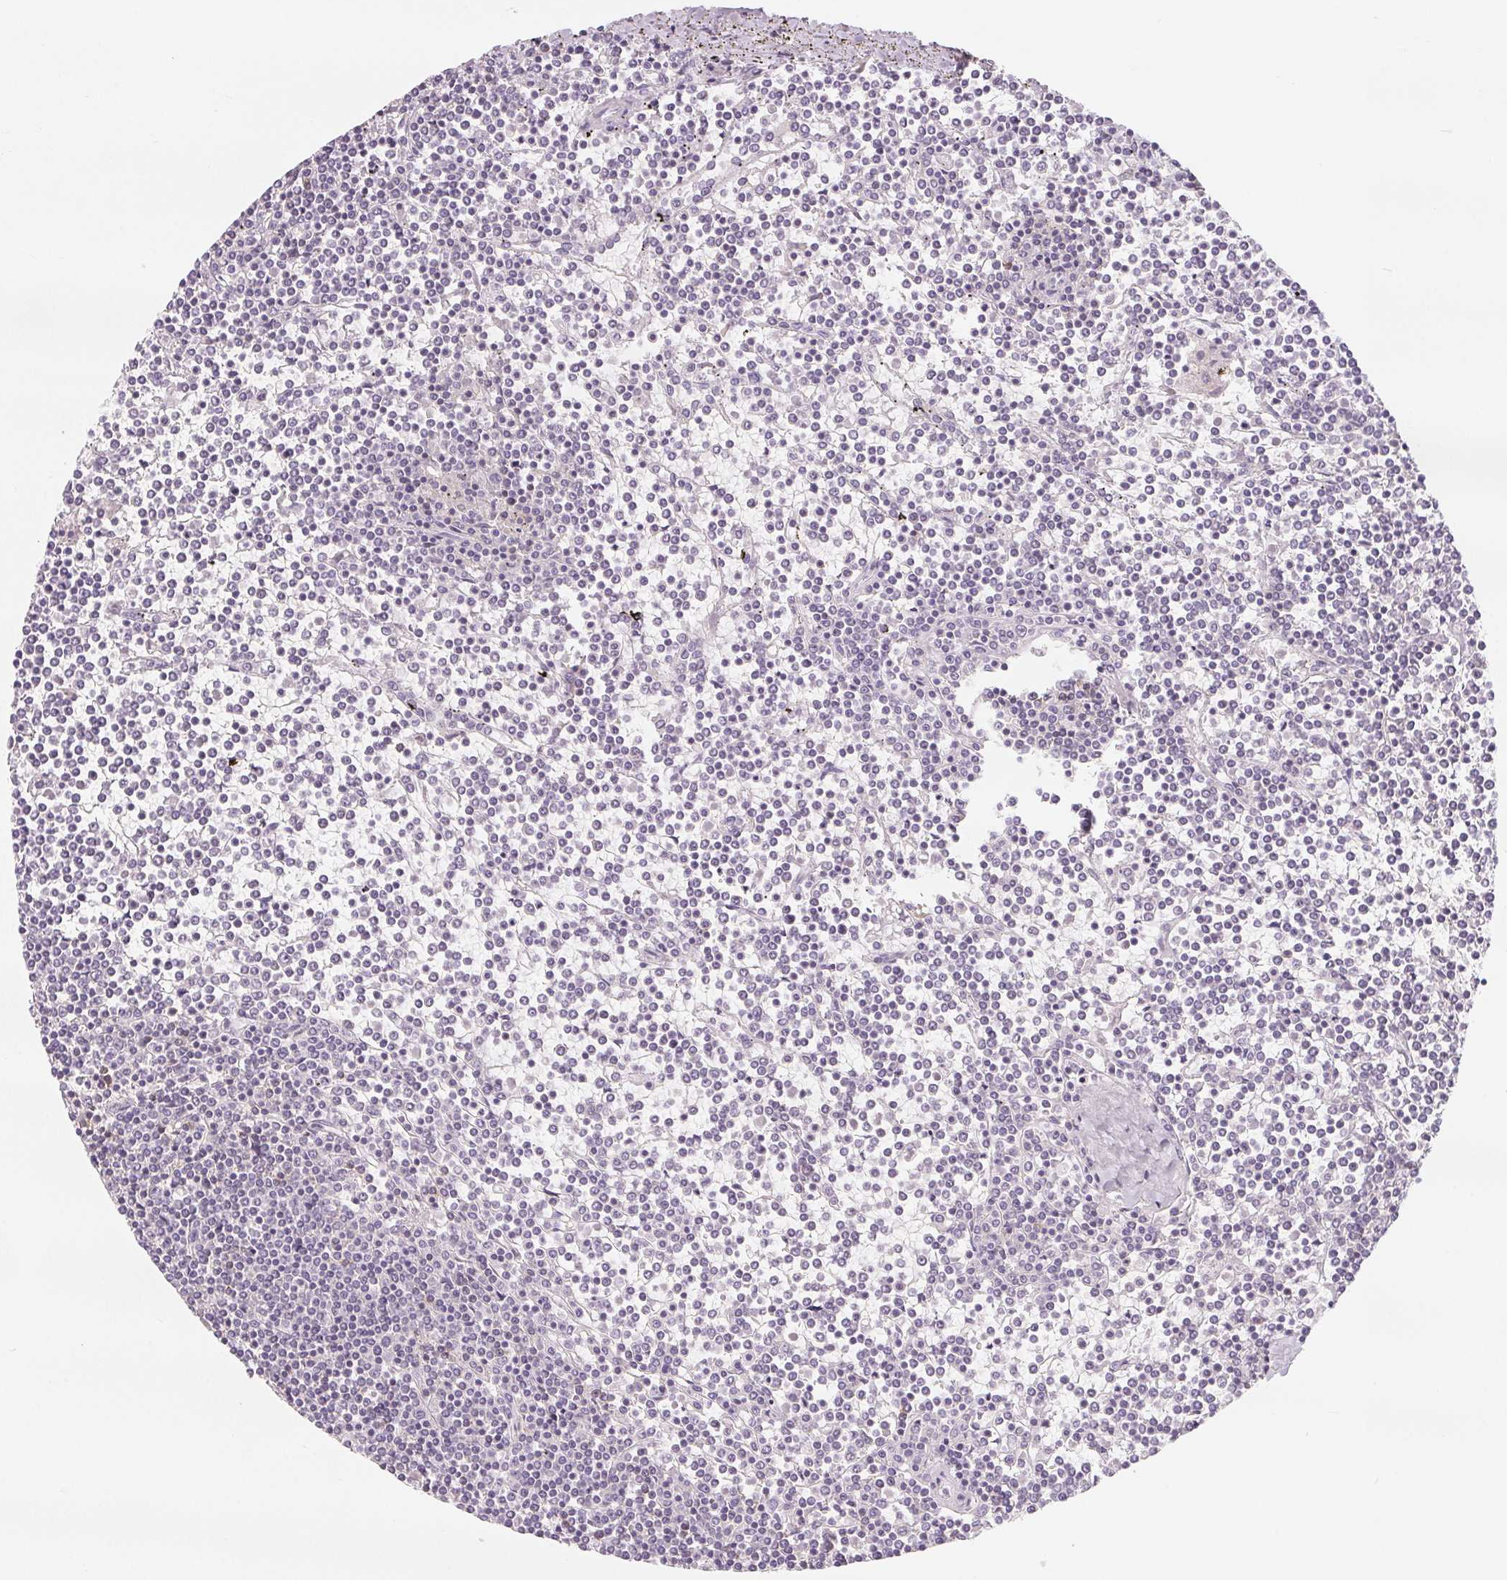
{"staining": {"intensity": "negative", "quantity": "none", "location": "none"}, "tissue": "lymphoma", "cell_type": "Tumor cells", "image_type": "cancer", "snomed": [{"axis": "morphology", "description": "Malignant lymphoma, non-Hodgkin's type, Low grade"}, {"axis": "topography", "description": "Spleen"}], "caption": "Tumor cells are negative for protein expression in human lymphoma.", "gene": "CD69", "patient": {"sex": "female", "age": 19}}